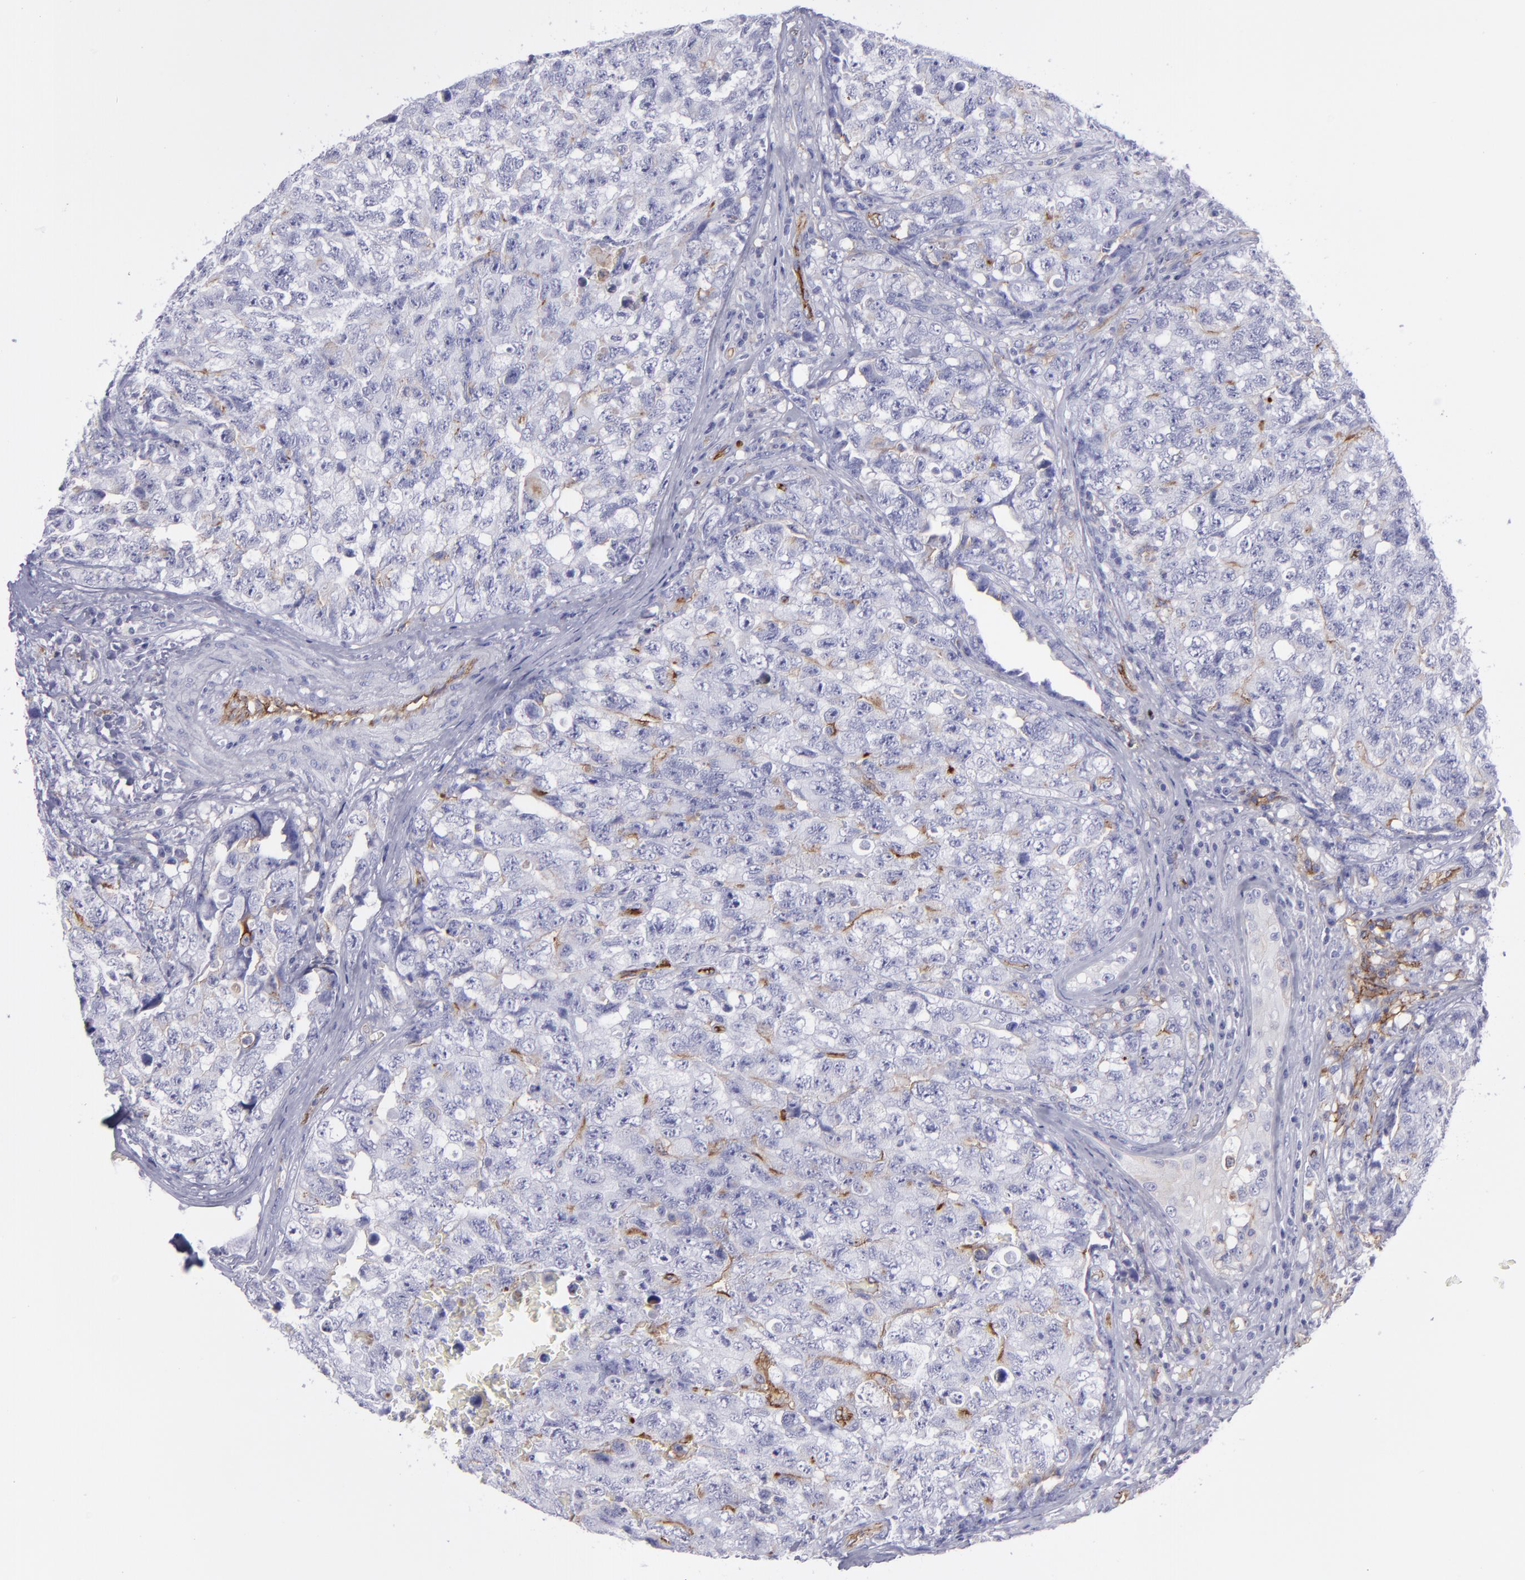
{"staining": {"intensity": "negative", "quantity": "none", "location": "none"}, "tissue": "testis cancer", "cell_type": "Tumor cells", "image_type": "cancer", "snomed": [{"axis": "morphology", "description": "Carcinoma, Embryonal, NOS"}, {"axis": "topography", "description": "Testis"}], "caption": "Immunohistochemistry (IHC) micrograph of testis cancer (embryonal carcinoma) stained for a protein (brown), which shows no expression in tumor cells.", "gene": "ACE", "patient": {"sex": "male", "age": 31}}